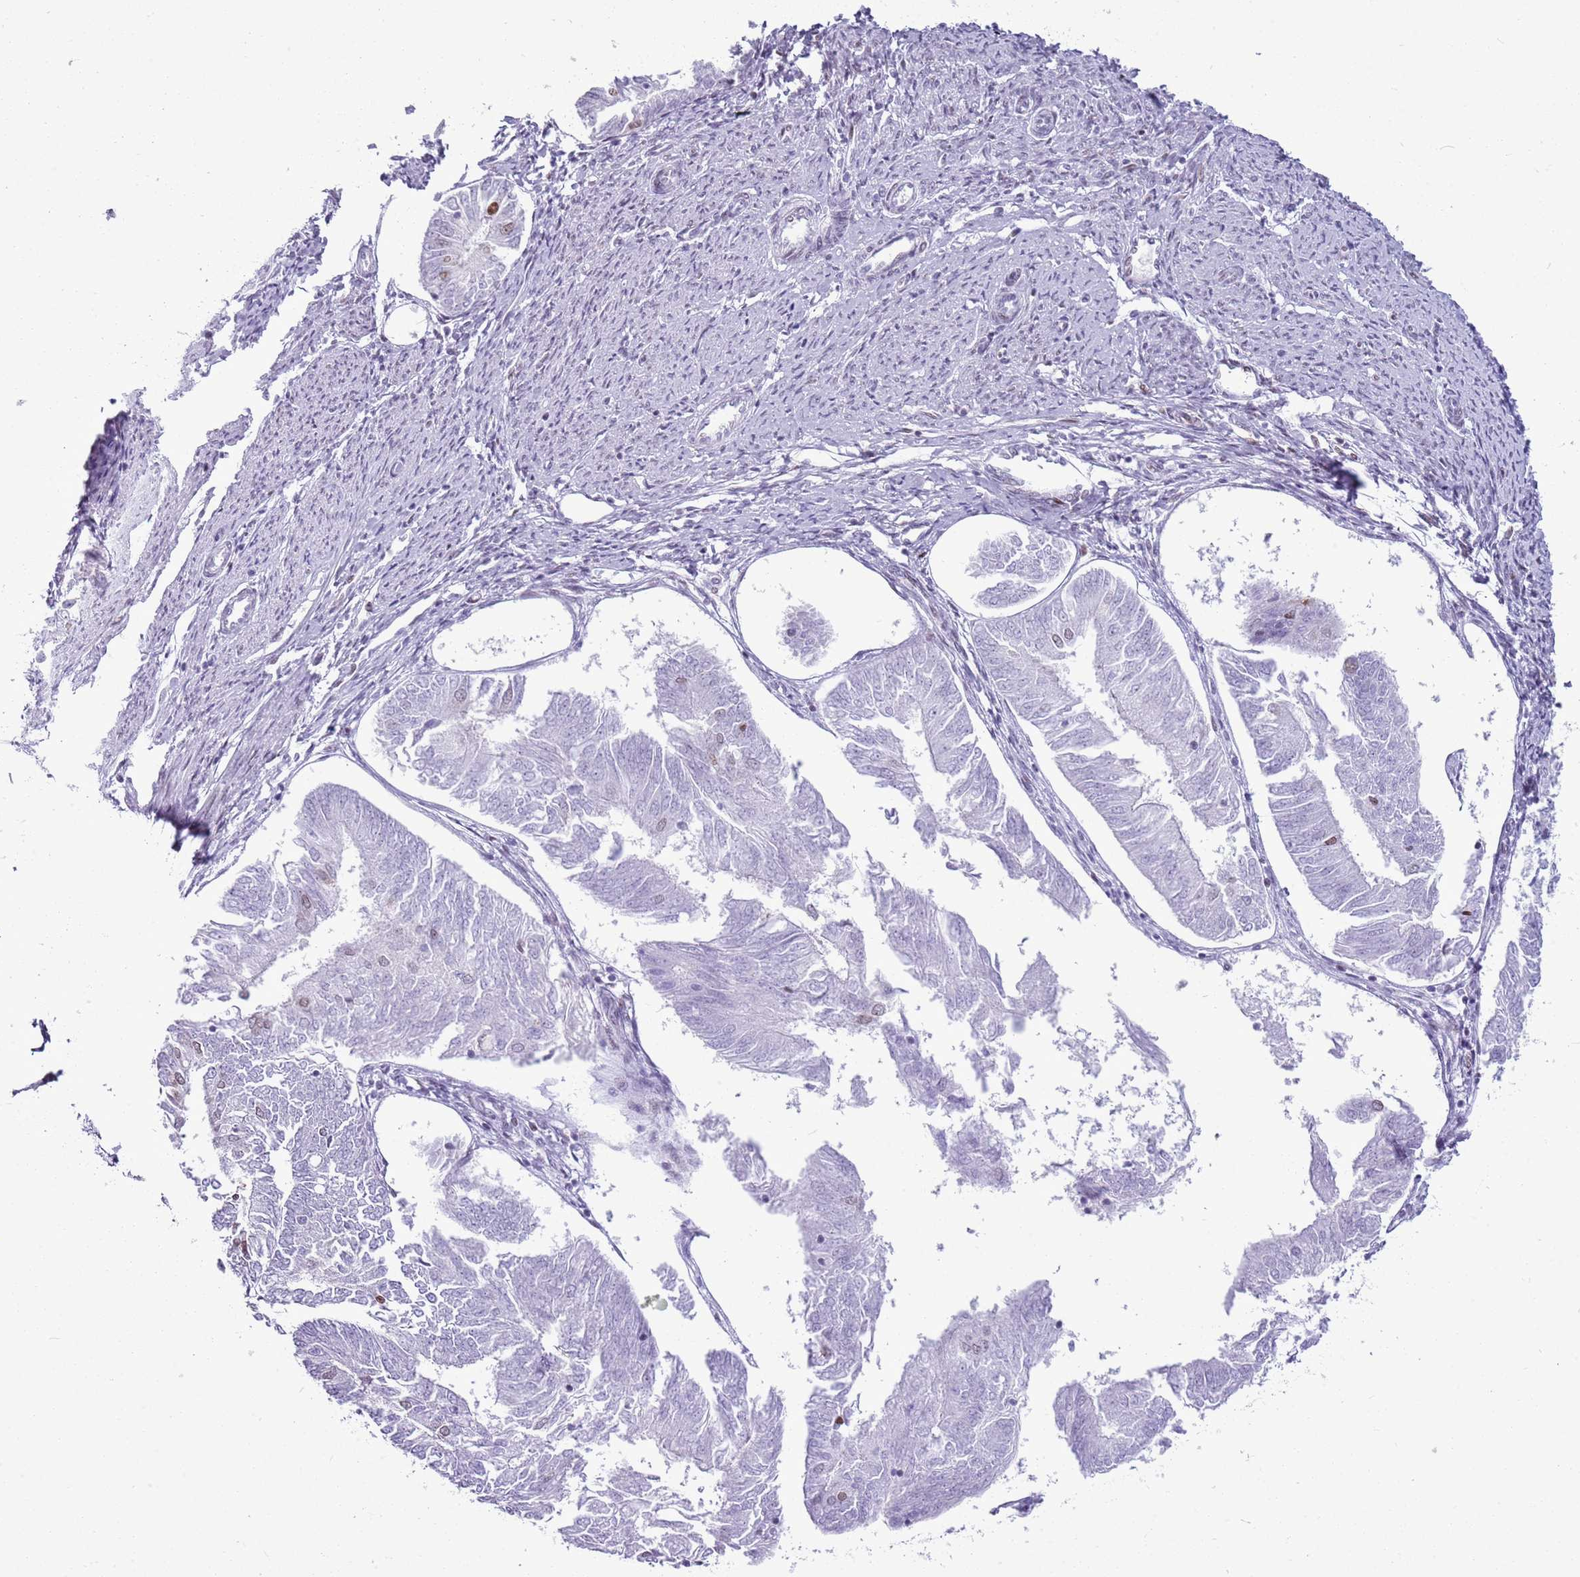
{"staining": {"intensity": "weak", "quantity": "<25%", "location": "nuclear"}, "tissue": "endometrial cancer", "cell_type": "Tumor cells", "image_type": "cancer", "snomed": [{"axis": "morphology", "description": "Adenocarcinoma, NOS"}, {"axis": "topography", "description": "Endometrium"}], "caption": "The micrograph shows no significant staining in tumor cells of adenocarcinoma (endometrial).", "gene": "ASIP", "patient": {"sex": "female", "age": 58}}